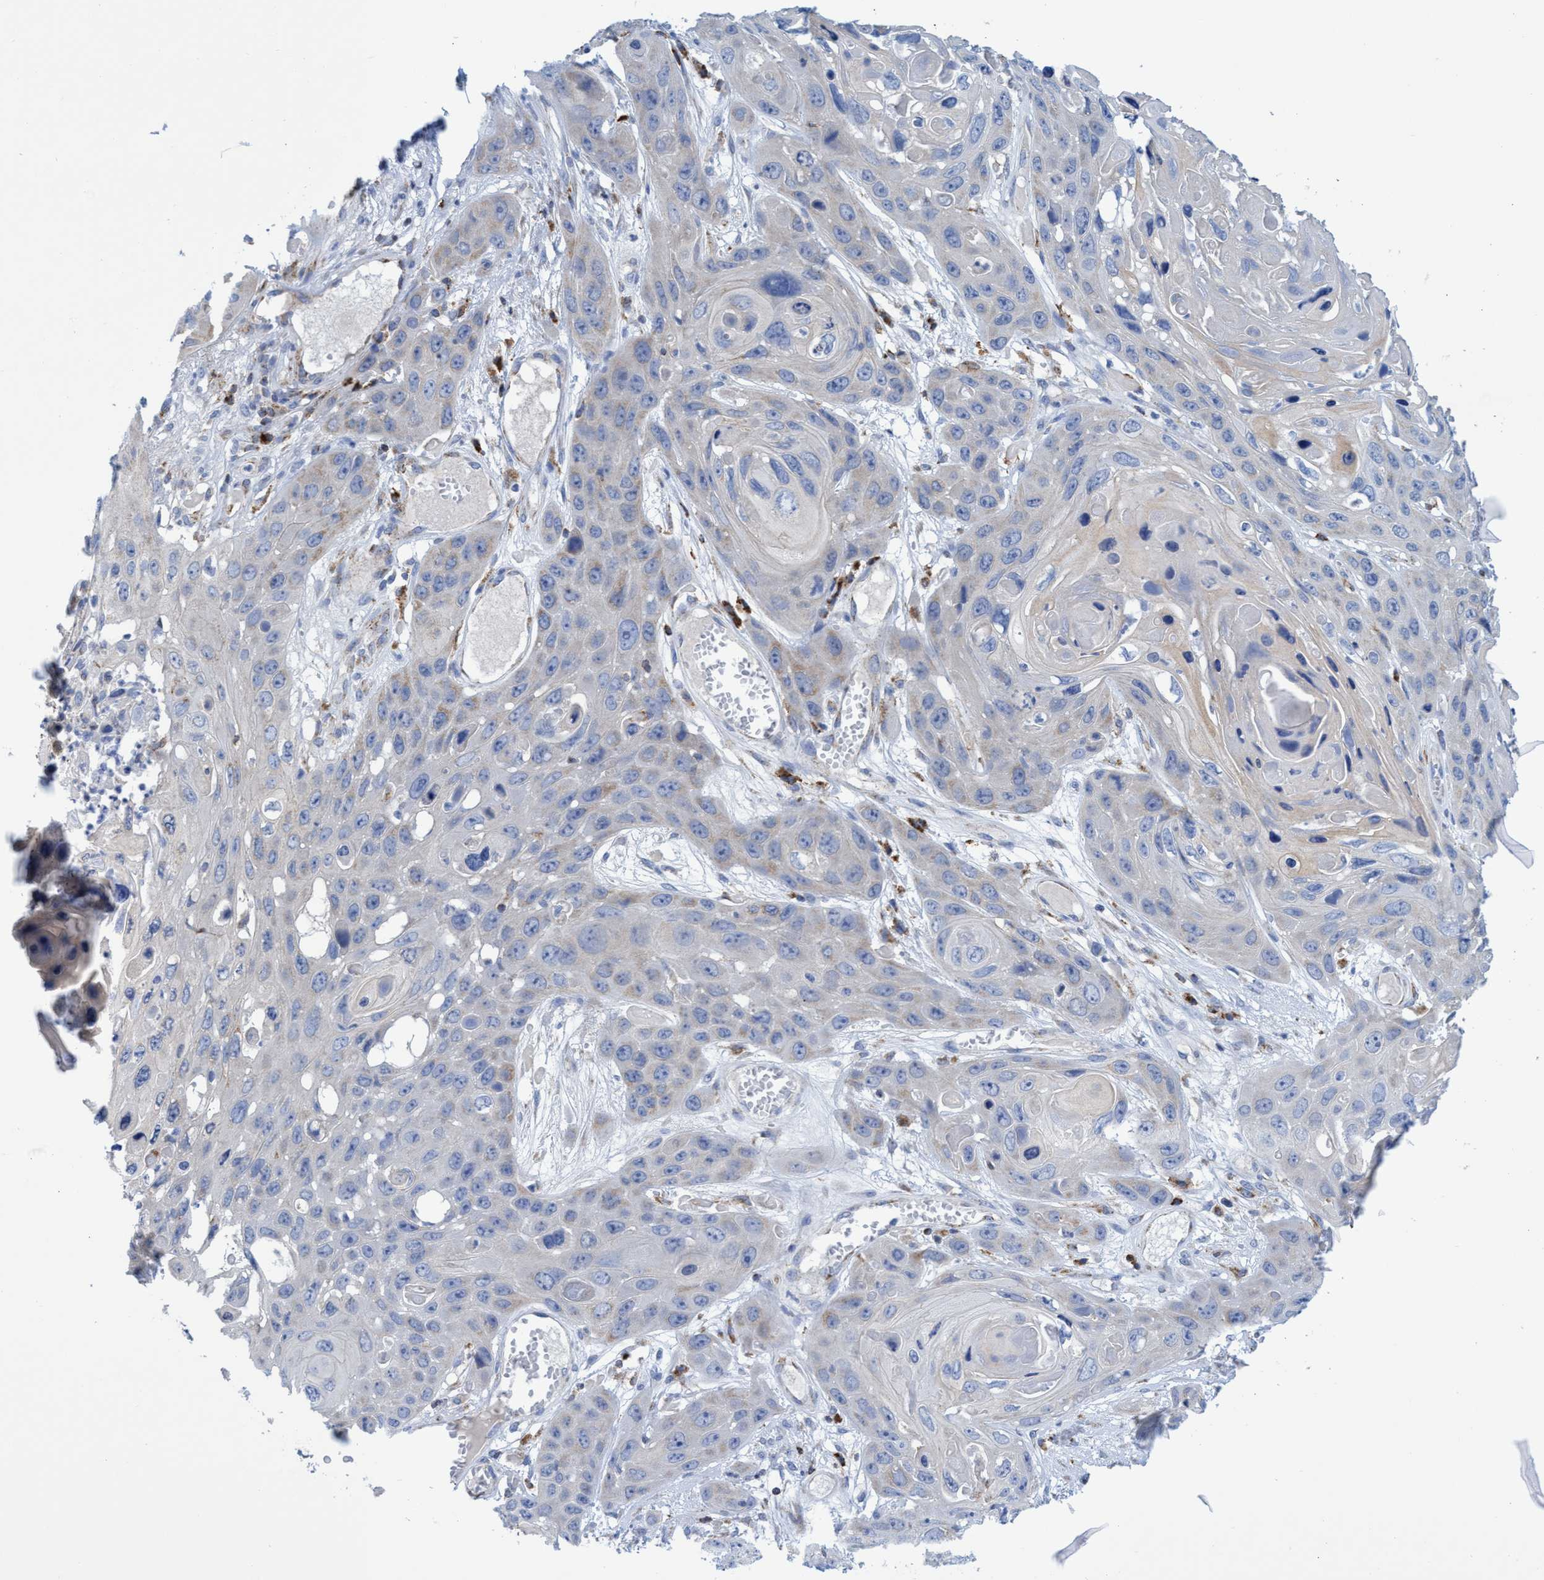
{"staining": {"intensity": "weak", "quantity": "<25%", "location": "cytoplasmic/membranous"}, "tissue": "skin cancer", "cell_type": "Tumor cells", "image_type": "cancer", "snomed": [{"axis": "morphology", "description": "Squamous cell carcinoma, NOS"}, {"axis": "topography", "description": "Skin"}], "caption": "Micrograph shows no protein staining in tumor cells of squamous cell carcinoma (skin) tissue.", "gene": "CRYZ", "patient": {"sex": "male", "age": 55}}